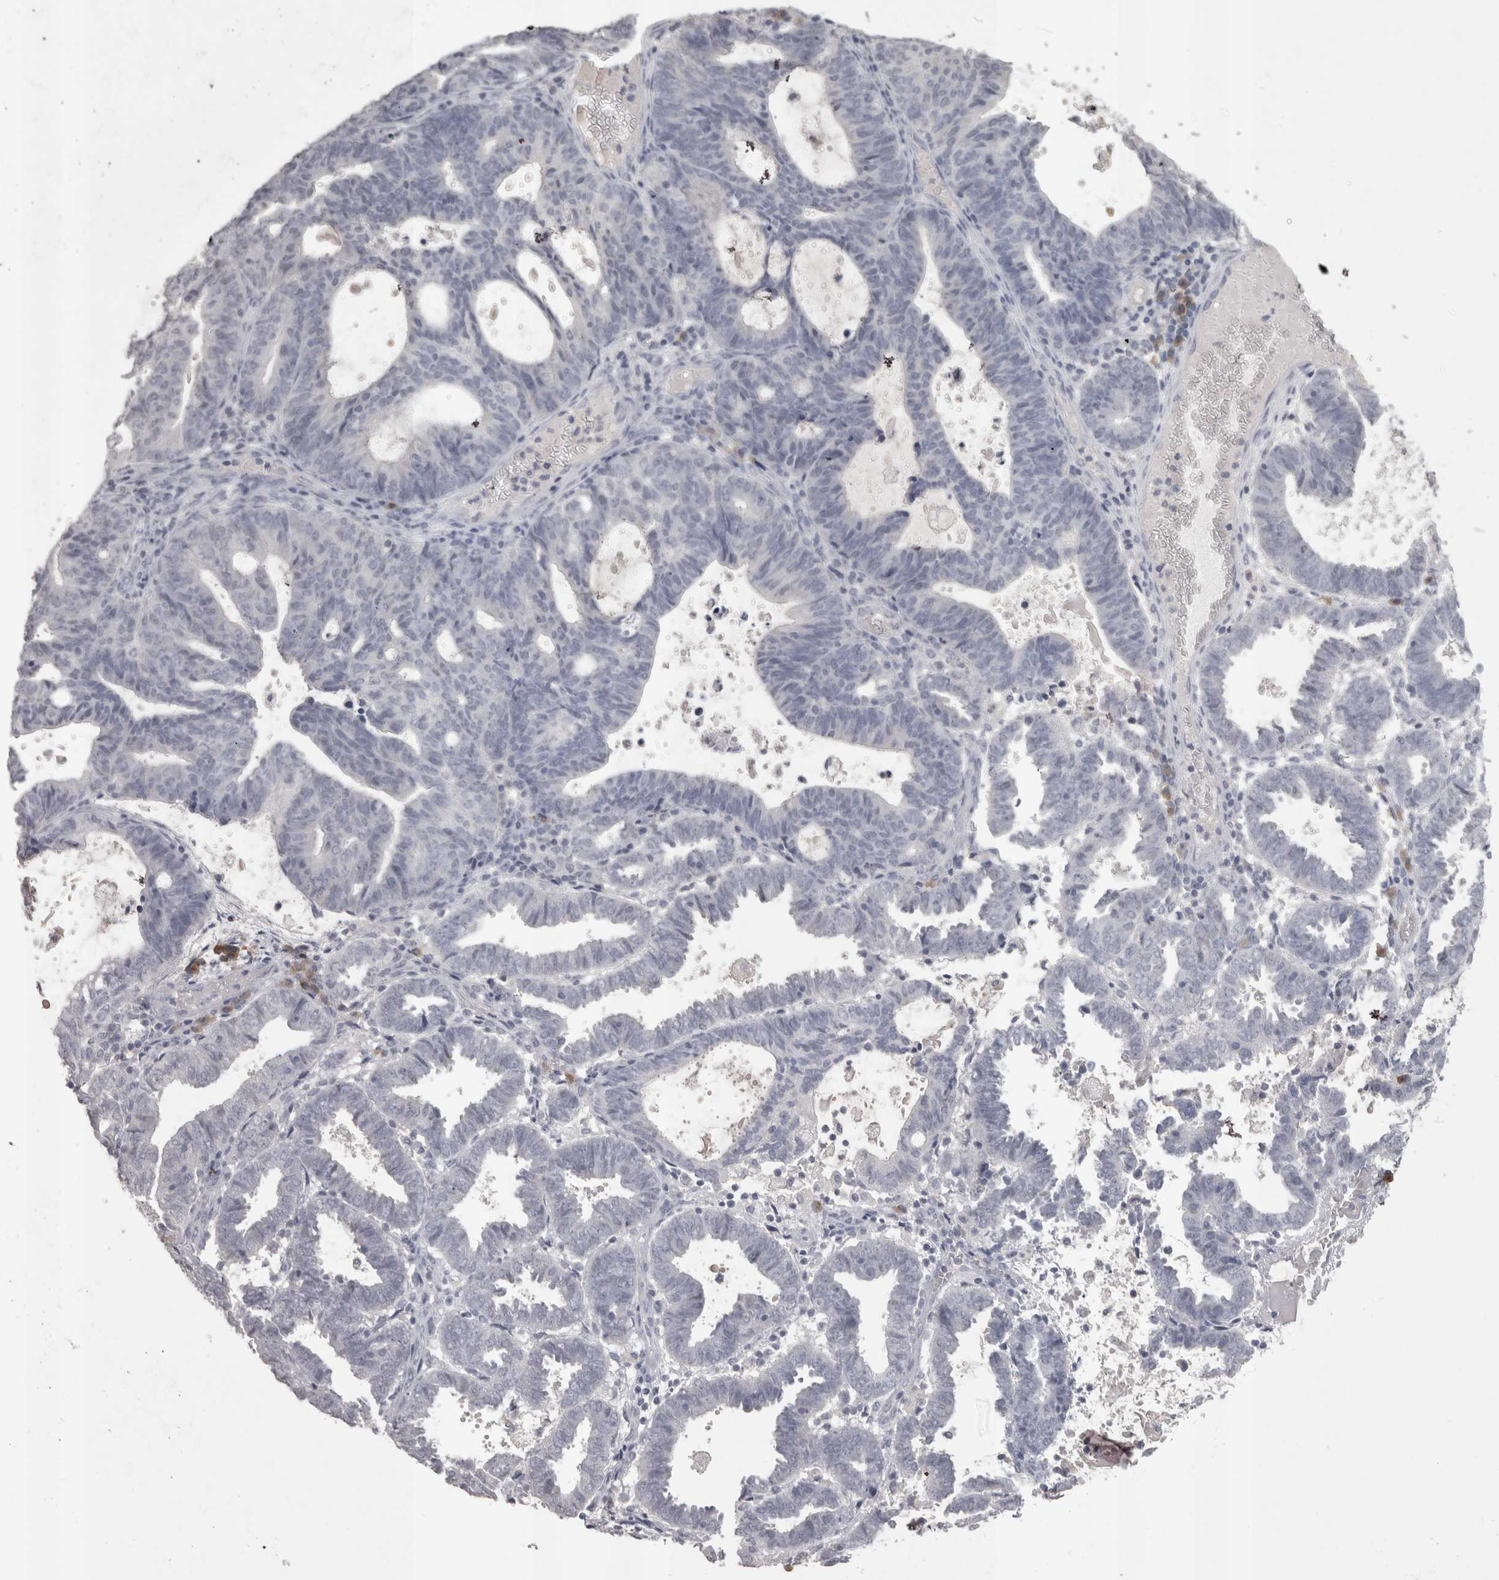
{"staining": {"intensity": "negative", "quantity": "none", "location": "none"}, "tissue": "endometrial cancer", "cell_type": "Tumor cells", "image_type": "cancer", "snomed": [{"axis": "morphology", "description": "Adenocarcinoma, NOS"}, {"axis": "topography", "description": "Uterus"}], "caption": "An IHC photomicrograph of endometrial cancer (adenocarcinoma) is shown. There is no staining in tumor cells of endometrial cancer (adenocarcinoma).", "gene": "LAX1", "patient": {"sex": "female", "age": 83}}